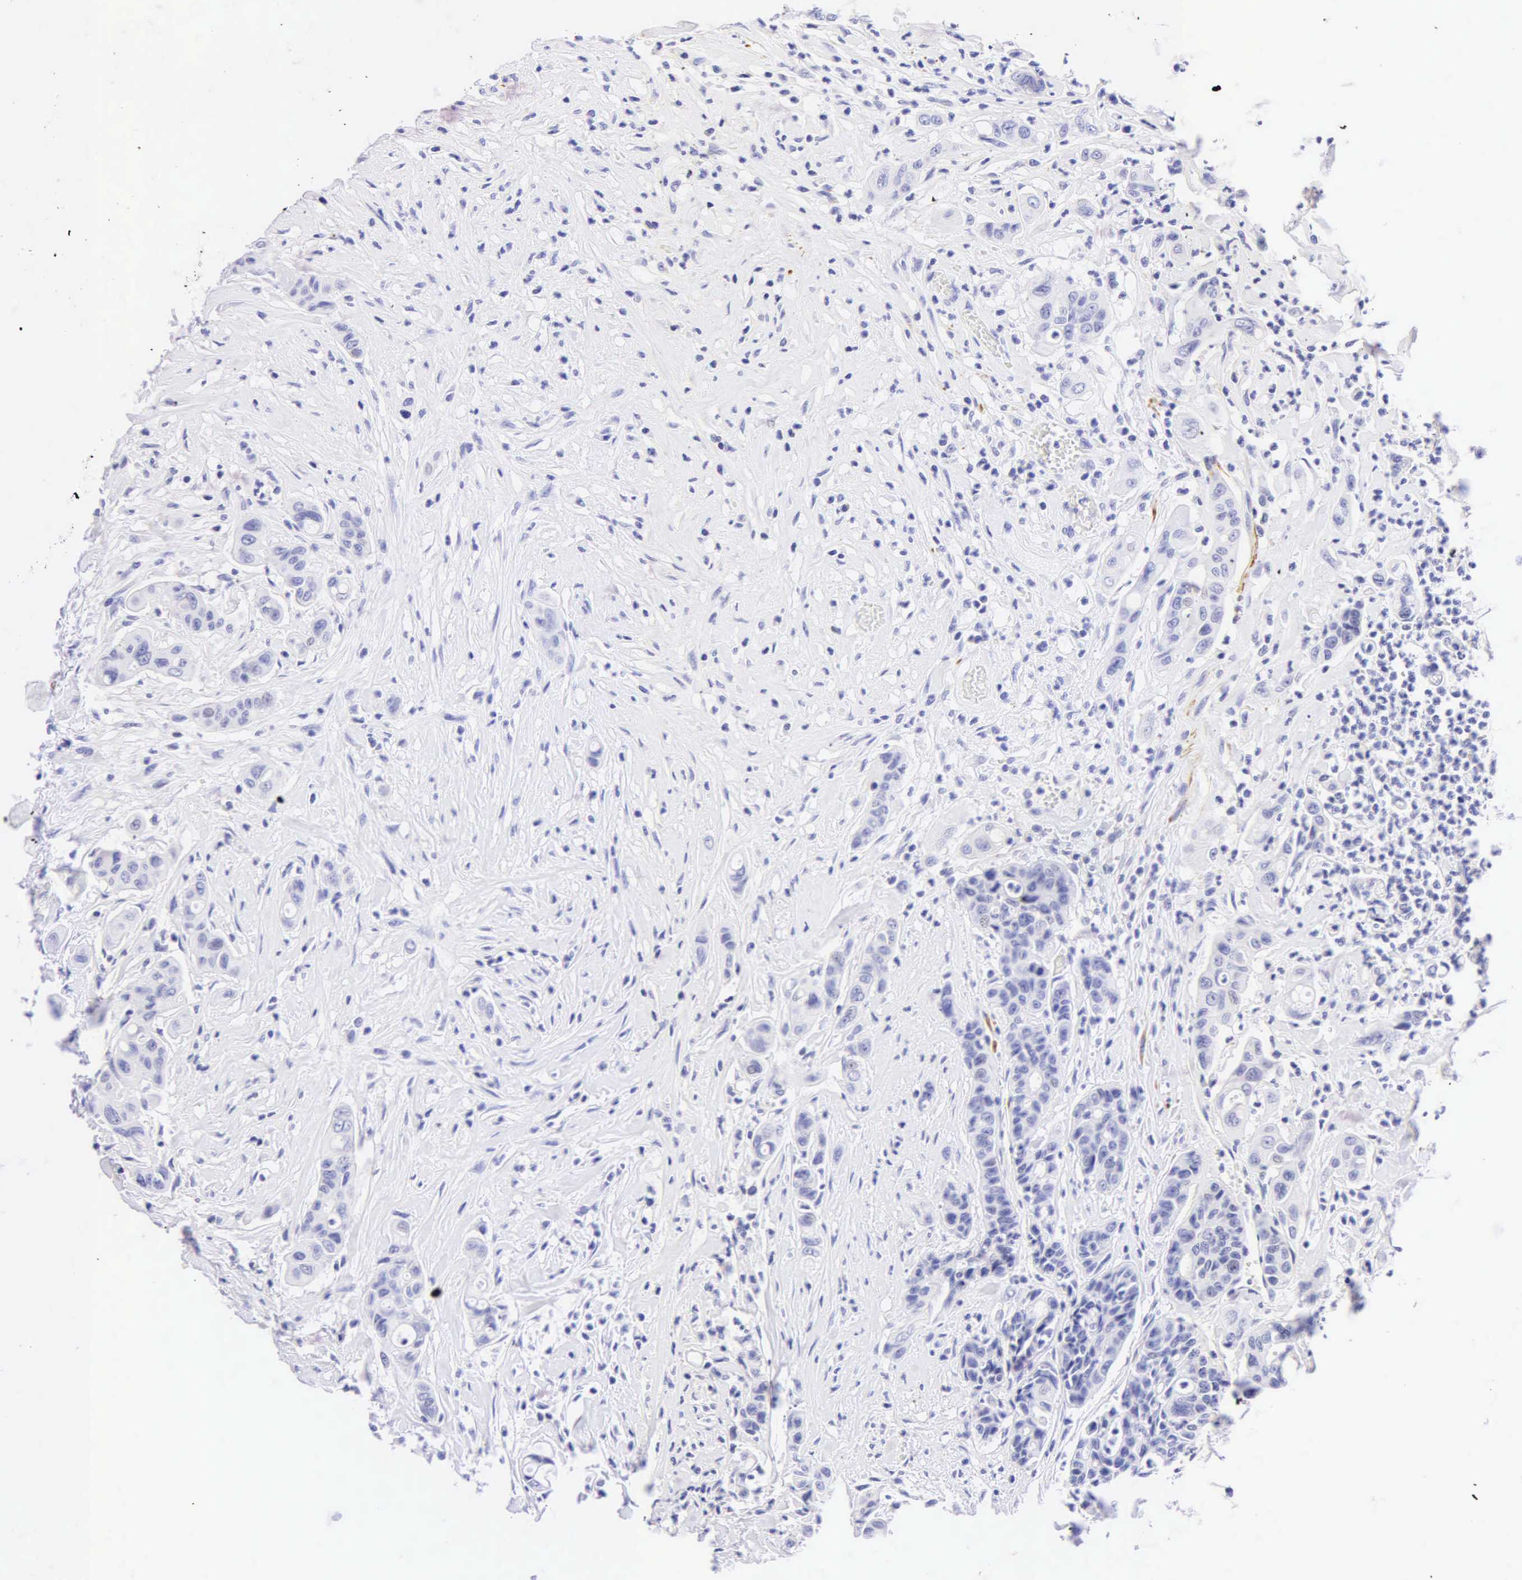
{"staining": {"intensity": "negative", "quantity": "none", "location": "none"}, "tissue": "colorectal cancer", "cell_type": "Tumor cells", "image_type": "cancer", "snomed": [{"axis": "morphology", "description": "Adenocarcinoma, NOS"}, {"axis": "topography", "description": "Colon"}], "caption": "Immunohistochemistry (IHC) photomicrograph of human colorectal adenocarcinoma stained for a protein (brown), which exhibits no staining in tumor cells.", "gene": "DES", "patient": {"sex": "female", "age": 70}}